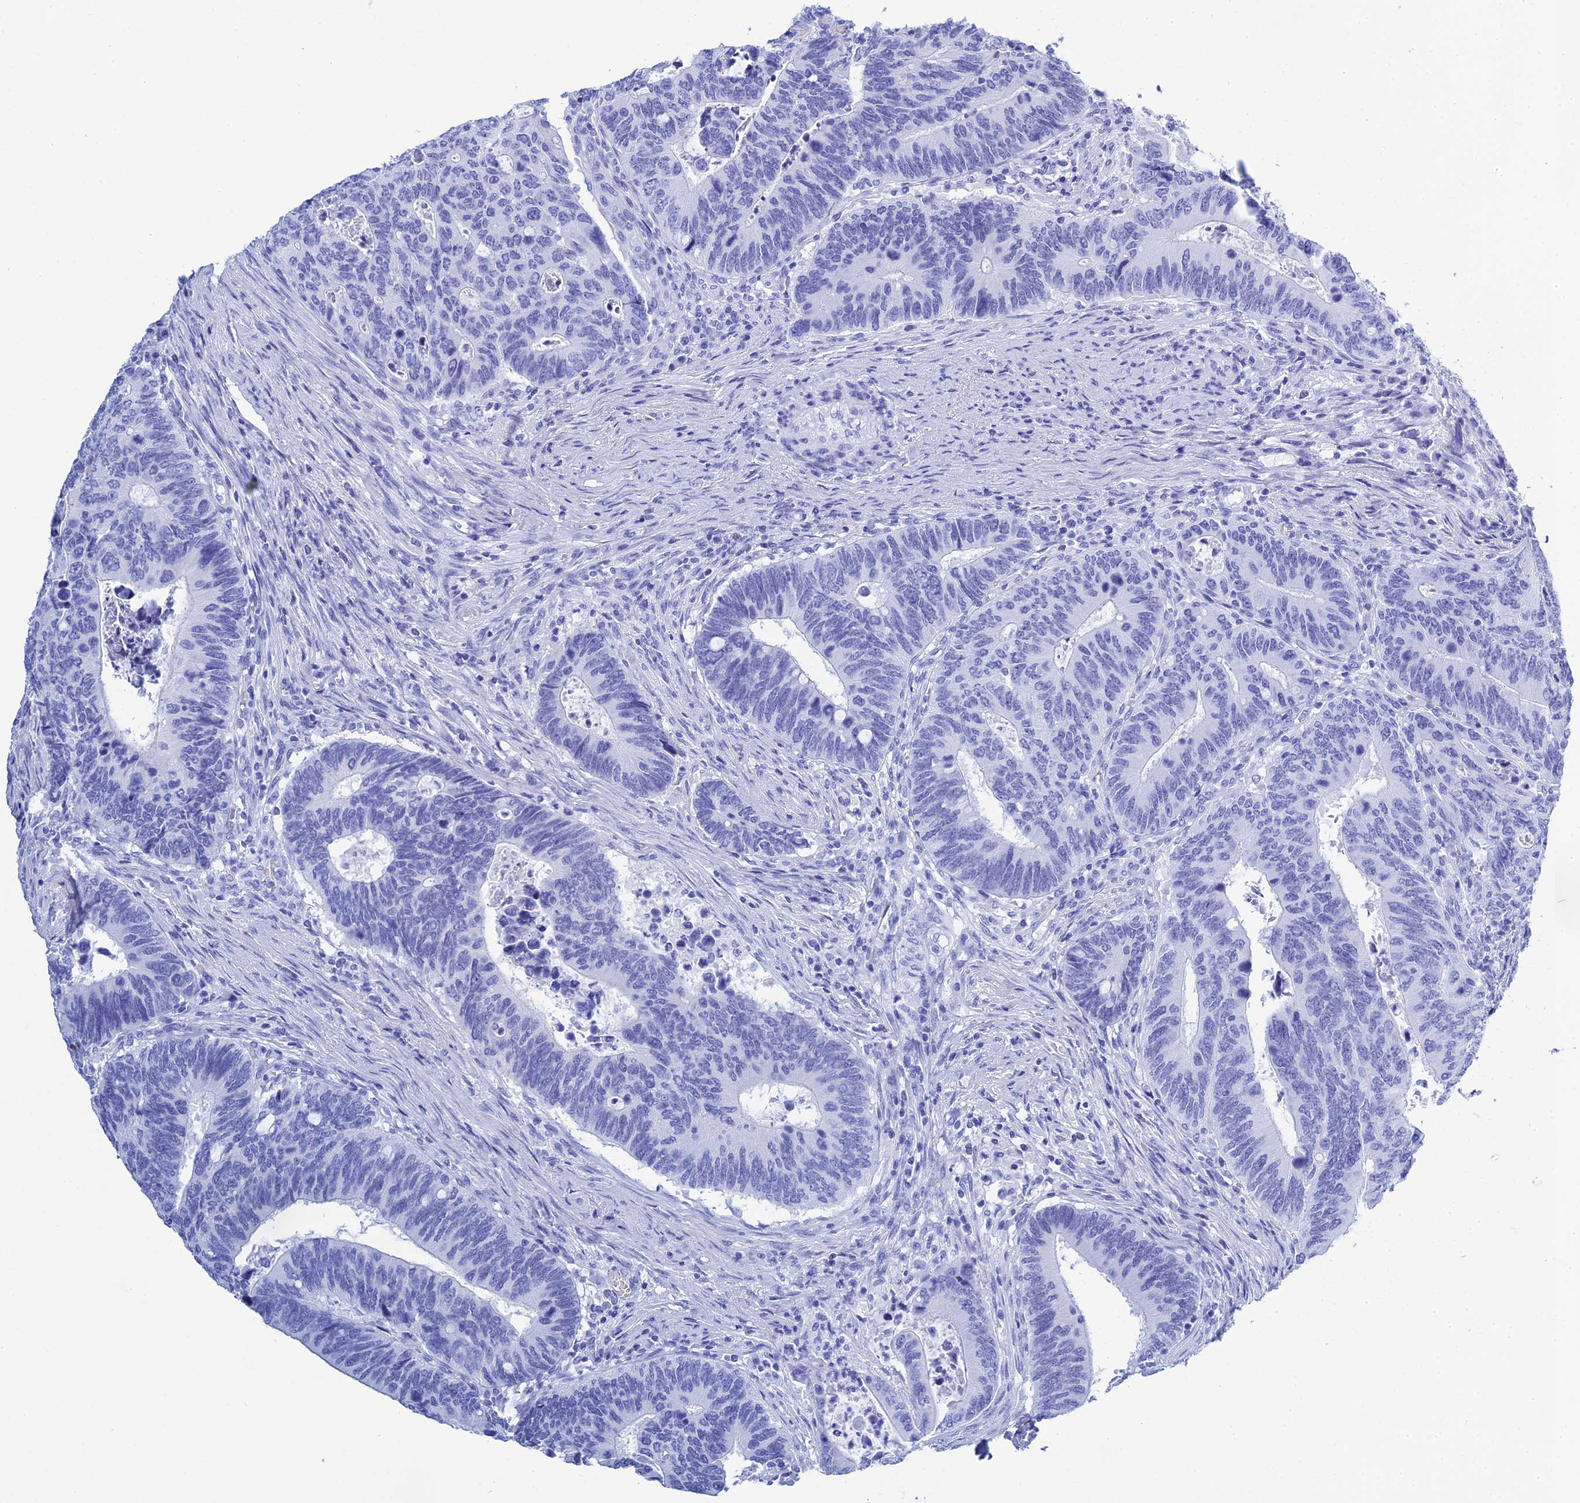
{"staining": {"intensity": "negative", "quantity": "none", "location": "none"}, "tissue": "colorectal cancer", "cell_type": "Tumor cells", "image_type": "cancer", "snomed": [{"axis": "morphology", "description": "Adenocarcinoma, NOS"}, {"axis": "topography", "description": "Colon"}], "caption": "Immunohistochemistry (IHC) of human colorectal adenocarcinoma displays no positivity in tumor cells.", "gene": "TEX101", "patient": {"sex": "male", "age": 87}}